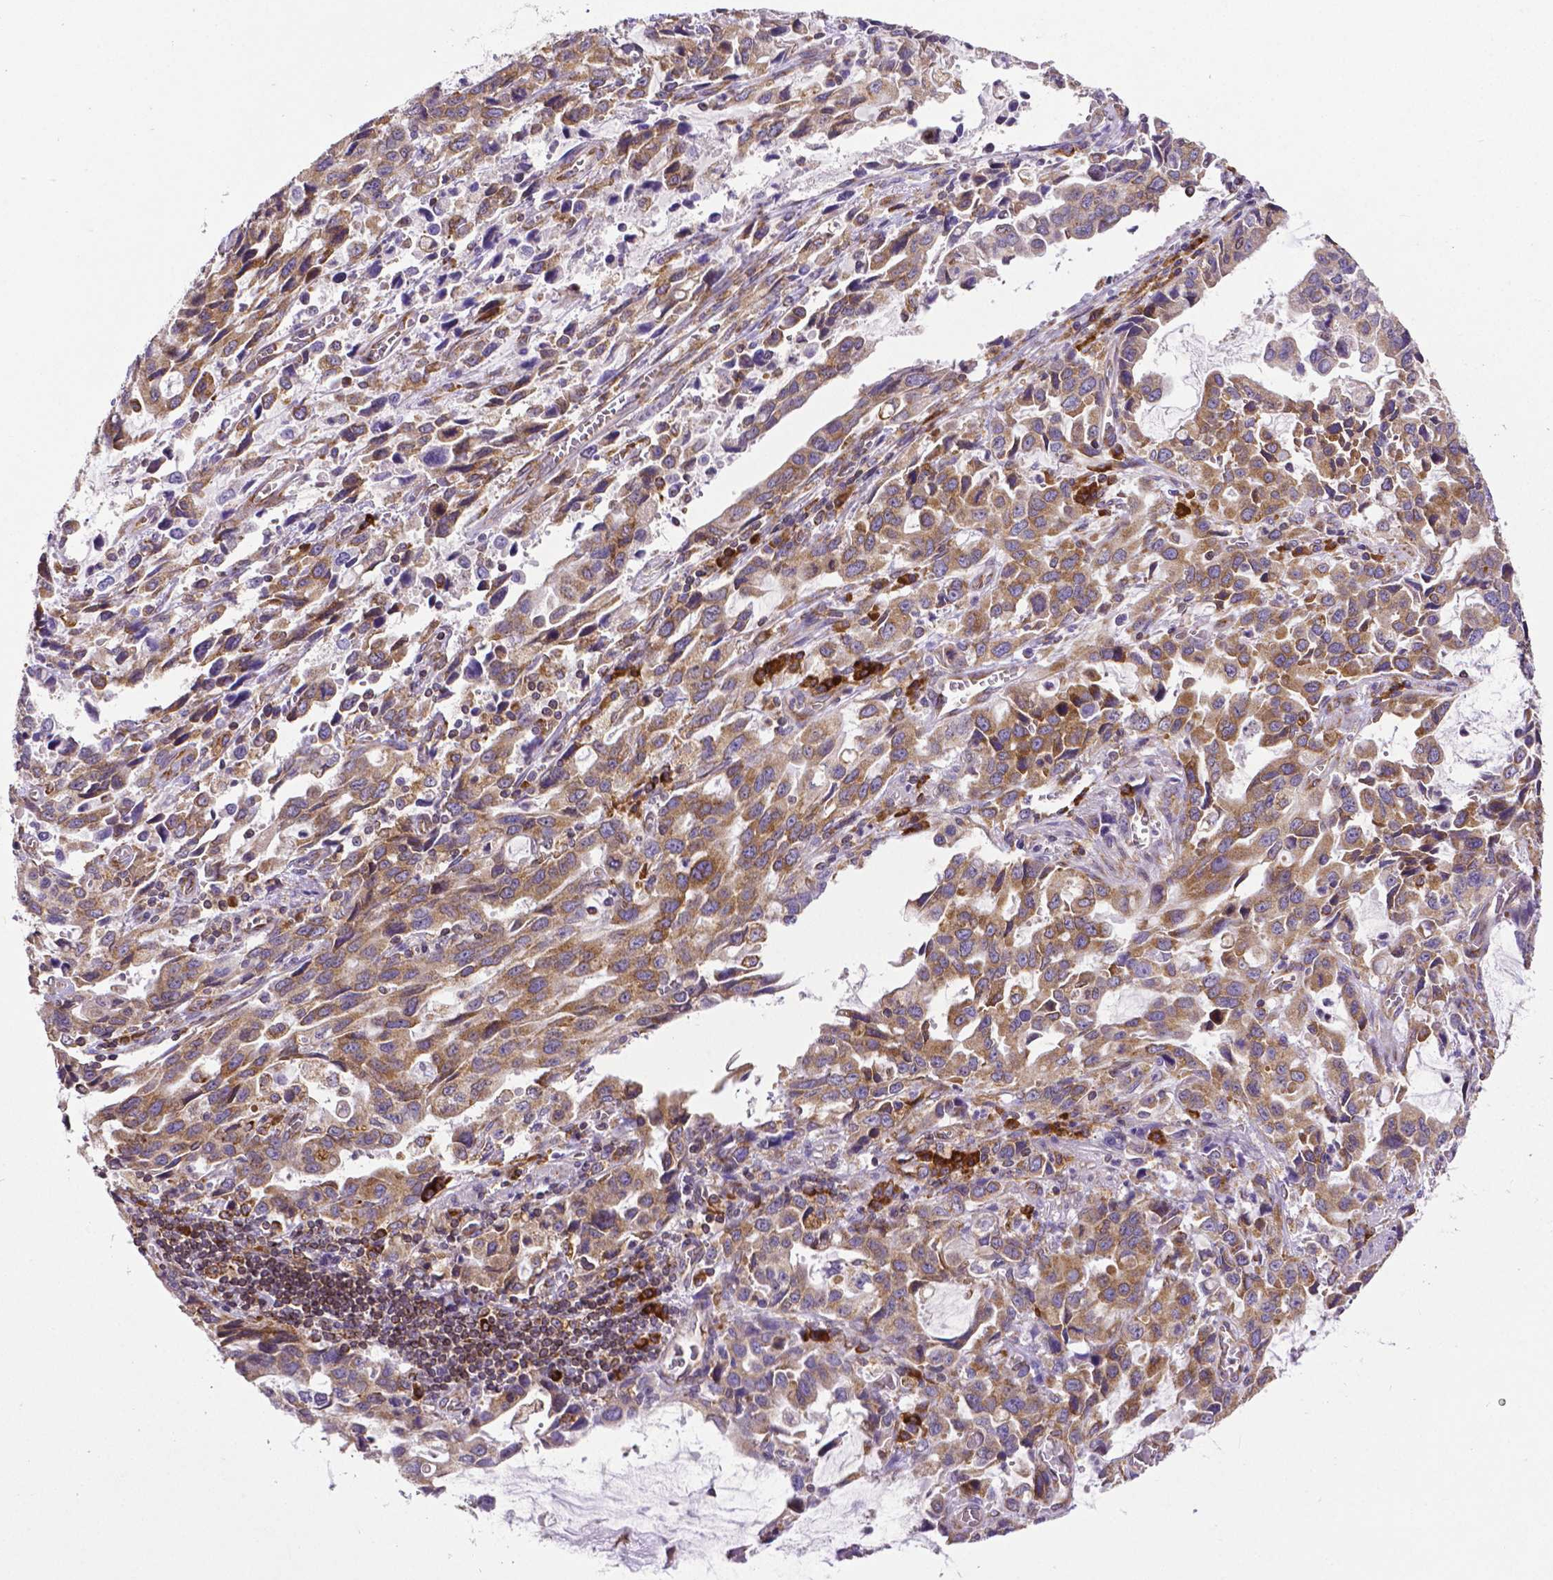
{"staining": {"intensity": "moderate", "quantity": ">75%", "location": "cytoplasmic/membranous"}, "tissue": "stomach cancer", "cell_type": "Tumor cells", "image_type": "cancer", "snomed": [{"axis": "morphology", "description": "Adenocarcinoma, NOS"}, {"axis": "topography", "description": "Stomach, upper"}], "caption": "Immunohistochemistry (DAB) staining of adenocarcinoma (stomach) shows moderate cytoplasmic/membranous protein positivity in approximately >75% of tumor cells. Using DAB (brown) and hematoxylin (blue) stains, captured at high magnification using brightfield microscopy.", "gene": "MTDH", "patient": {"sex": "male", "age": 85}}